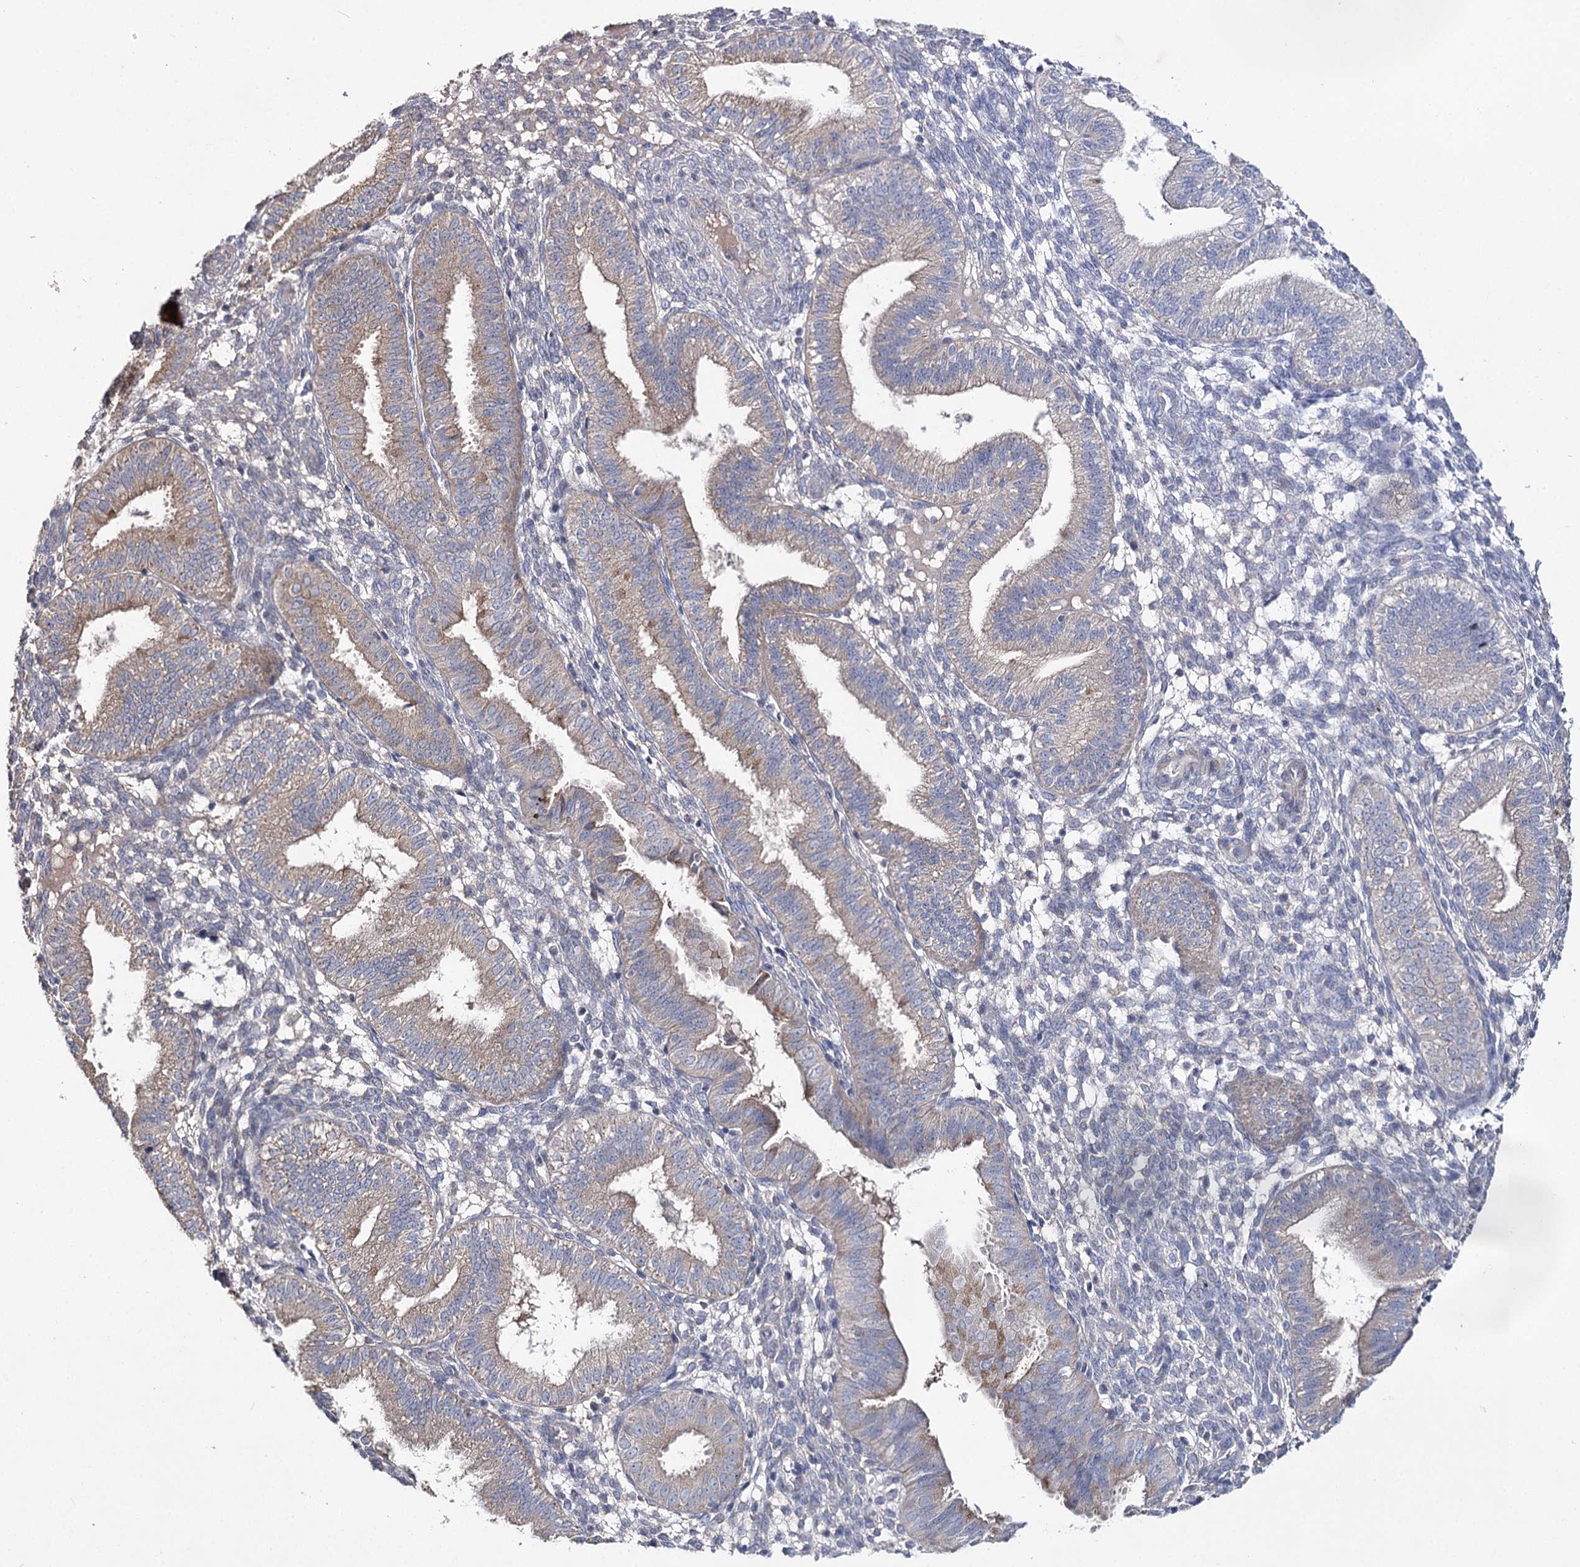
{"staining": {"intensity": "weak", "quantity": "<25%", "location": "cytoplasmic/membranous"}, "tissue": "endometrium", "cell_type": "Cells in endometrial stroma", "image_type": "normal", "snomed": [{"axis": "morphology", "description": "Normal tissue, NOS"}, {"axis": "topography", "description": "Endometrium"}], "caption": "Immunohistochemistry of benign human endometrium reveals no staining in cells in endometrial stroma.", "gene": "AURKC", "patient": {"sex": "female", "age": 39}}